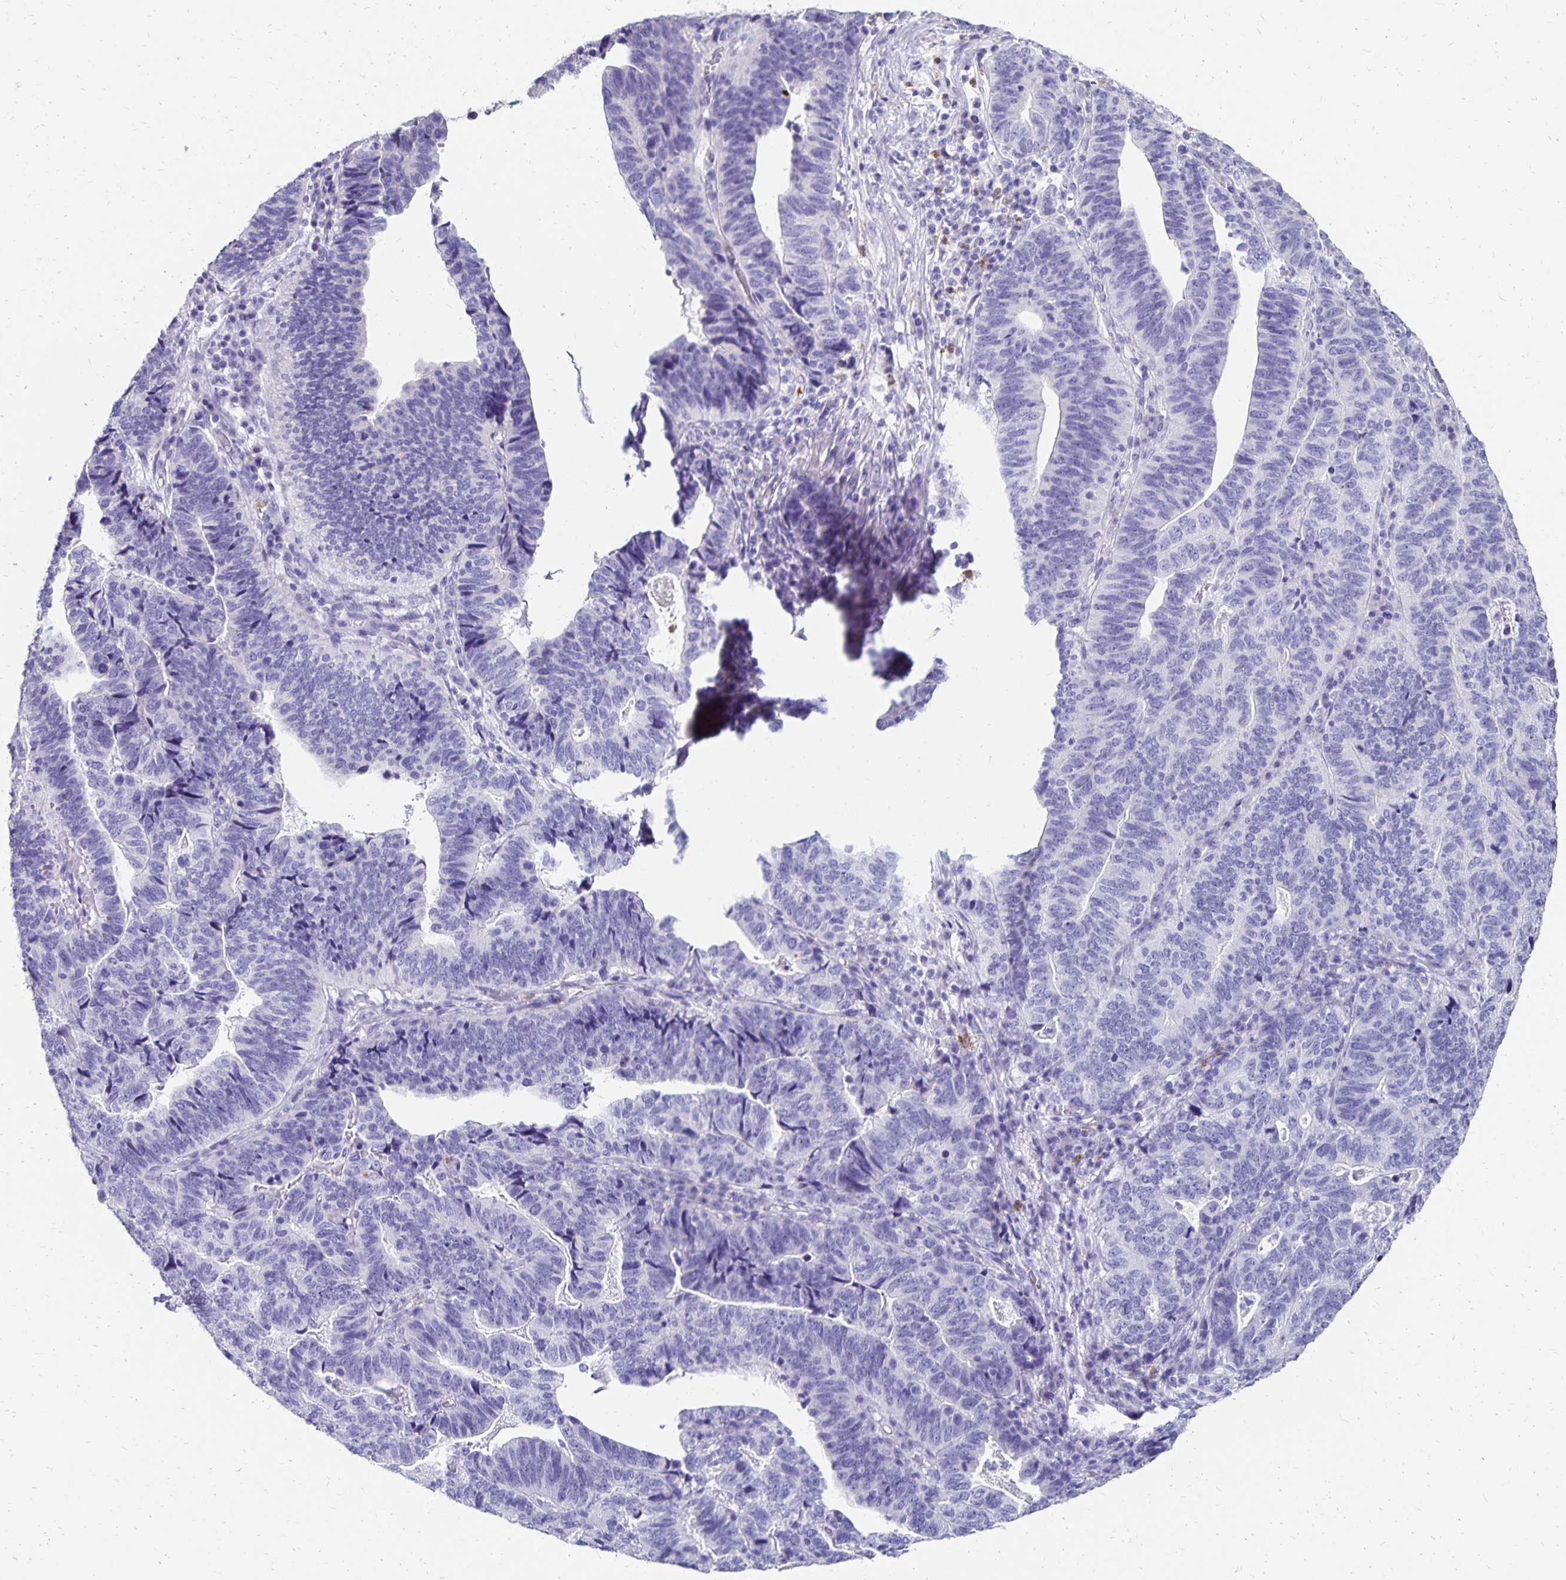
{"staining": {"intensity": "negative", "quantity": "none", "location": "none"}, "tissue": "stomach cancer", "cell_type": "Tumor cells", "image_type": "cancer", "snomed": [{"axis": "morphology", "description": "Adenocarcinoma, NOS"}, {"axis": "topography", "description": "Stomach, upper"}], "caption": "Immunohistochemical staining of stomach cancer (adenocarcinoma) exhibits no significant staining in tumor cells.", "gene": "DYNLT4", "patient": {"sex": "female", "age": 67}}